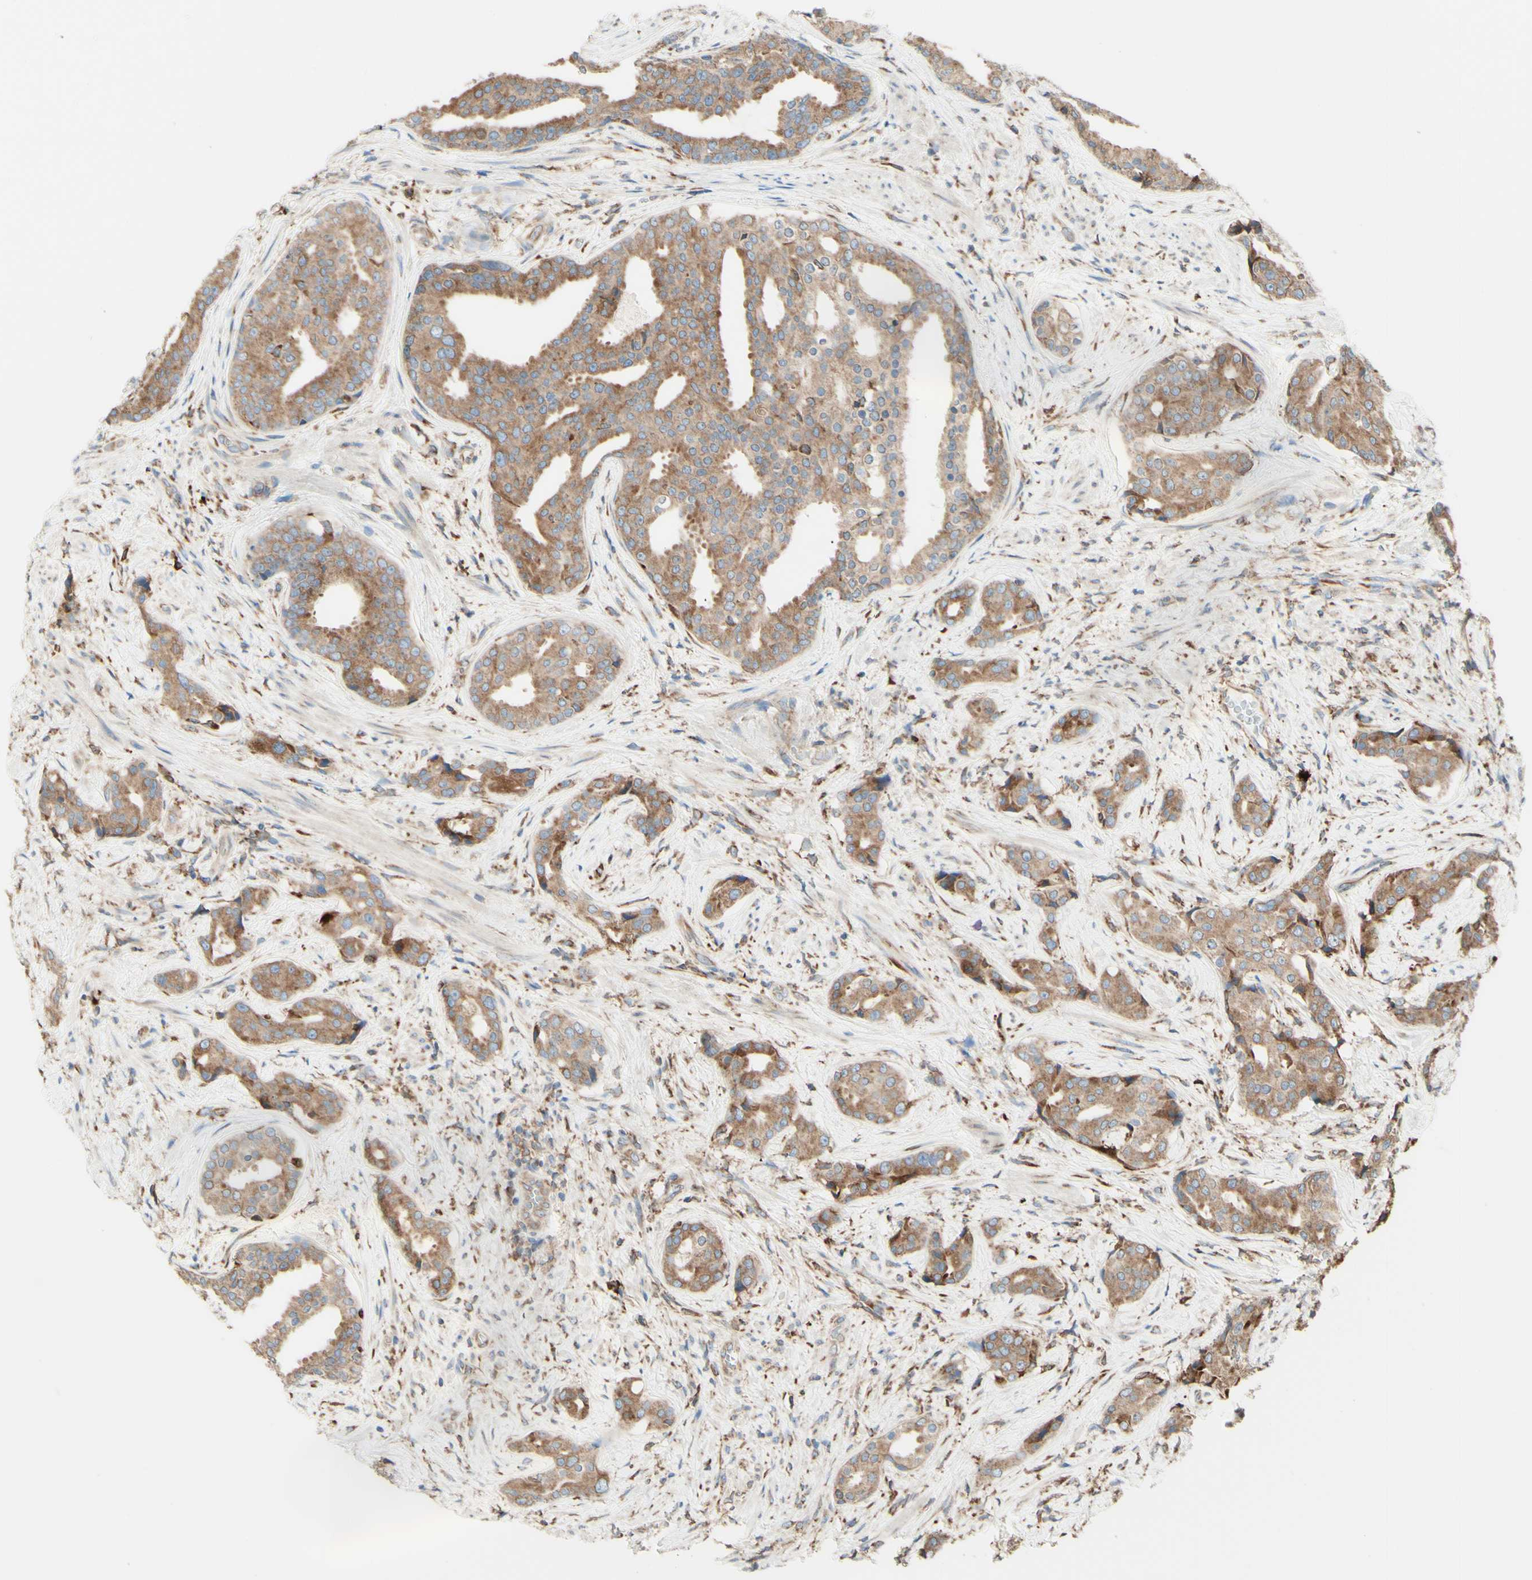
{"staining": {"intensity": "moderate", "quantity": ">75%", "location": "cytoplasmic/membranous"}, "tissue": "prostate cancer", "cell_type": "Tumor cells", "image_type": "cancer", "snomed": [{"axis": "morphology", "description": "Adenocarcinoma, High grade"}, {"axis": "topography", "description": "Prostate"}], "caption": "A medium amount of moderate cytoplasmic/membranous staining is appreciated in approximately >75% of tumor cells in prostate cancer tissue.", "gene": "DNAJB11", "patient": {"sex": "male", "age": 71}}